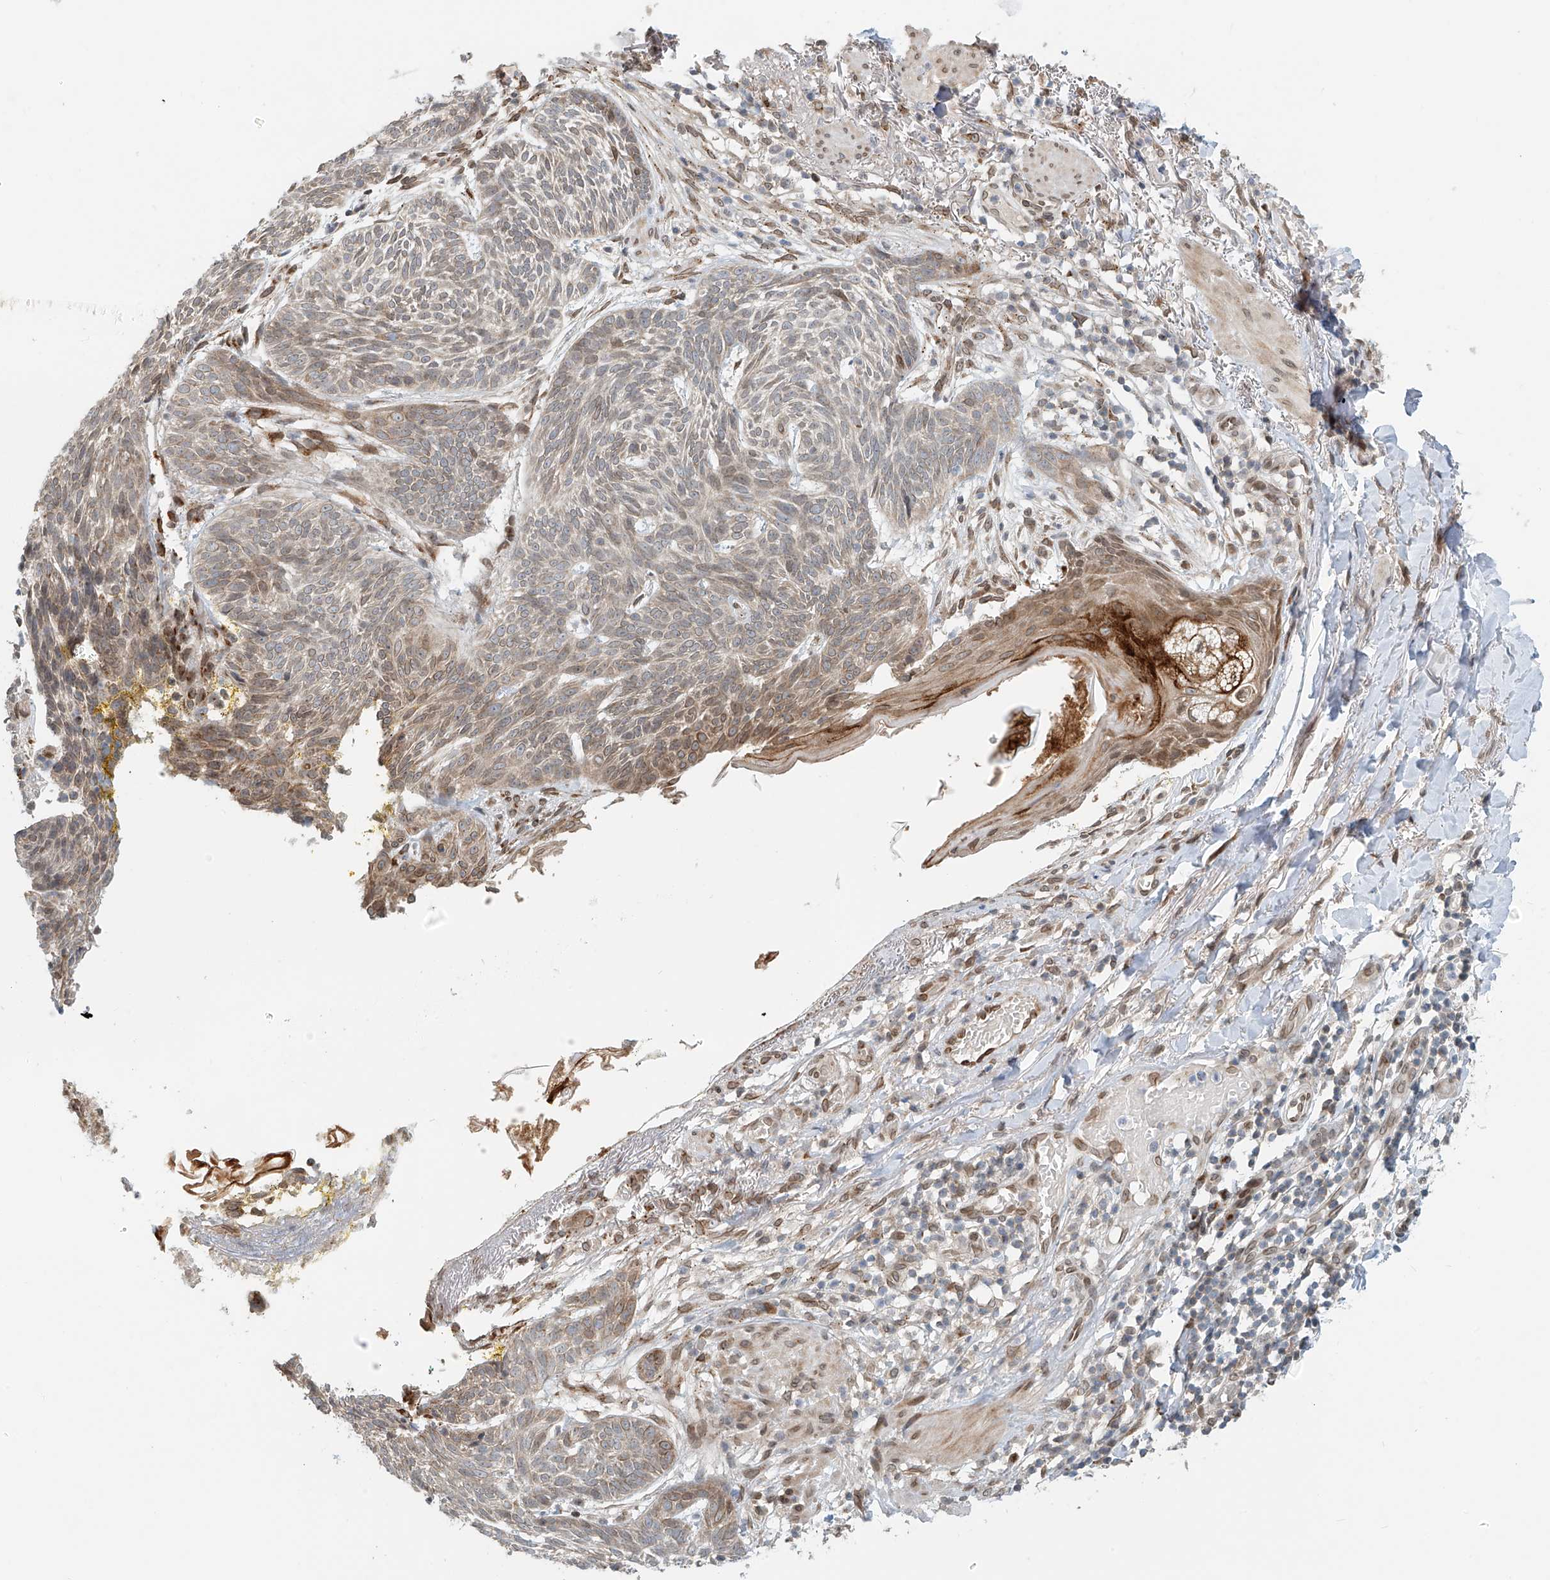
{"staining": {"intensity": "moderate", "quantity": "25%-75%", "location": "cytoplasmic/membranous"}, "tissue": "skin cancer", "cell_type": "Tumor cells", "image_type": "cancer", "snomed": [{"axis": "morphology", "description": "Normal tissue, NOS"}, {"axis": "morphology", "description": "Basal cell carcinoma"}, {"axis": "topography", "description": "Skin"}], "caption": "A brown stain labels moderate cytoplasmic/membranous staining of a protein in basal cell carcinoma (skin) tumor cells. (DAB = brown stain, brightfield microscopy at high magnification).", "gene": "STARD9", "patient": {"sex": "male", "age": 64}}